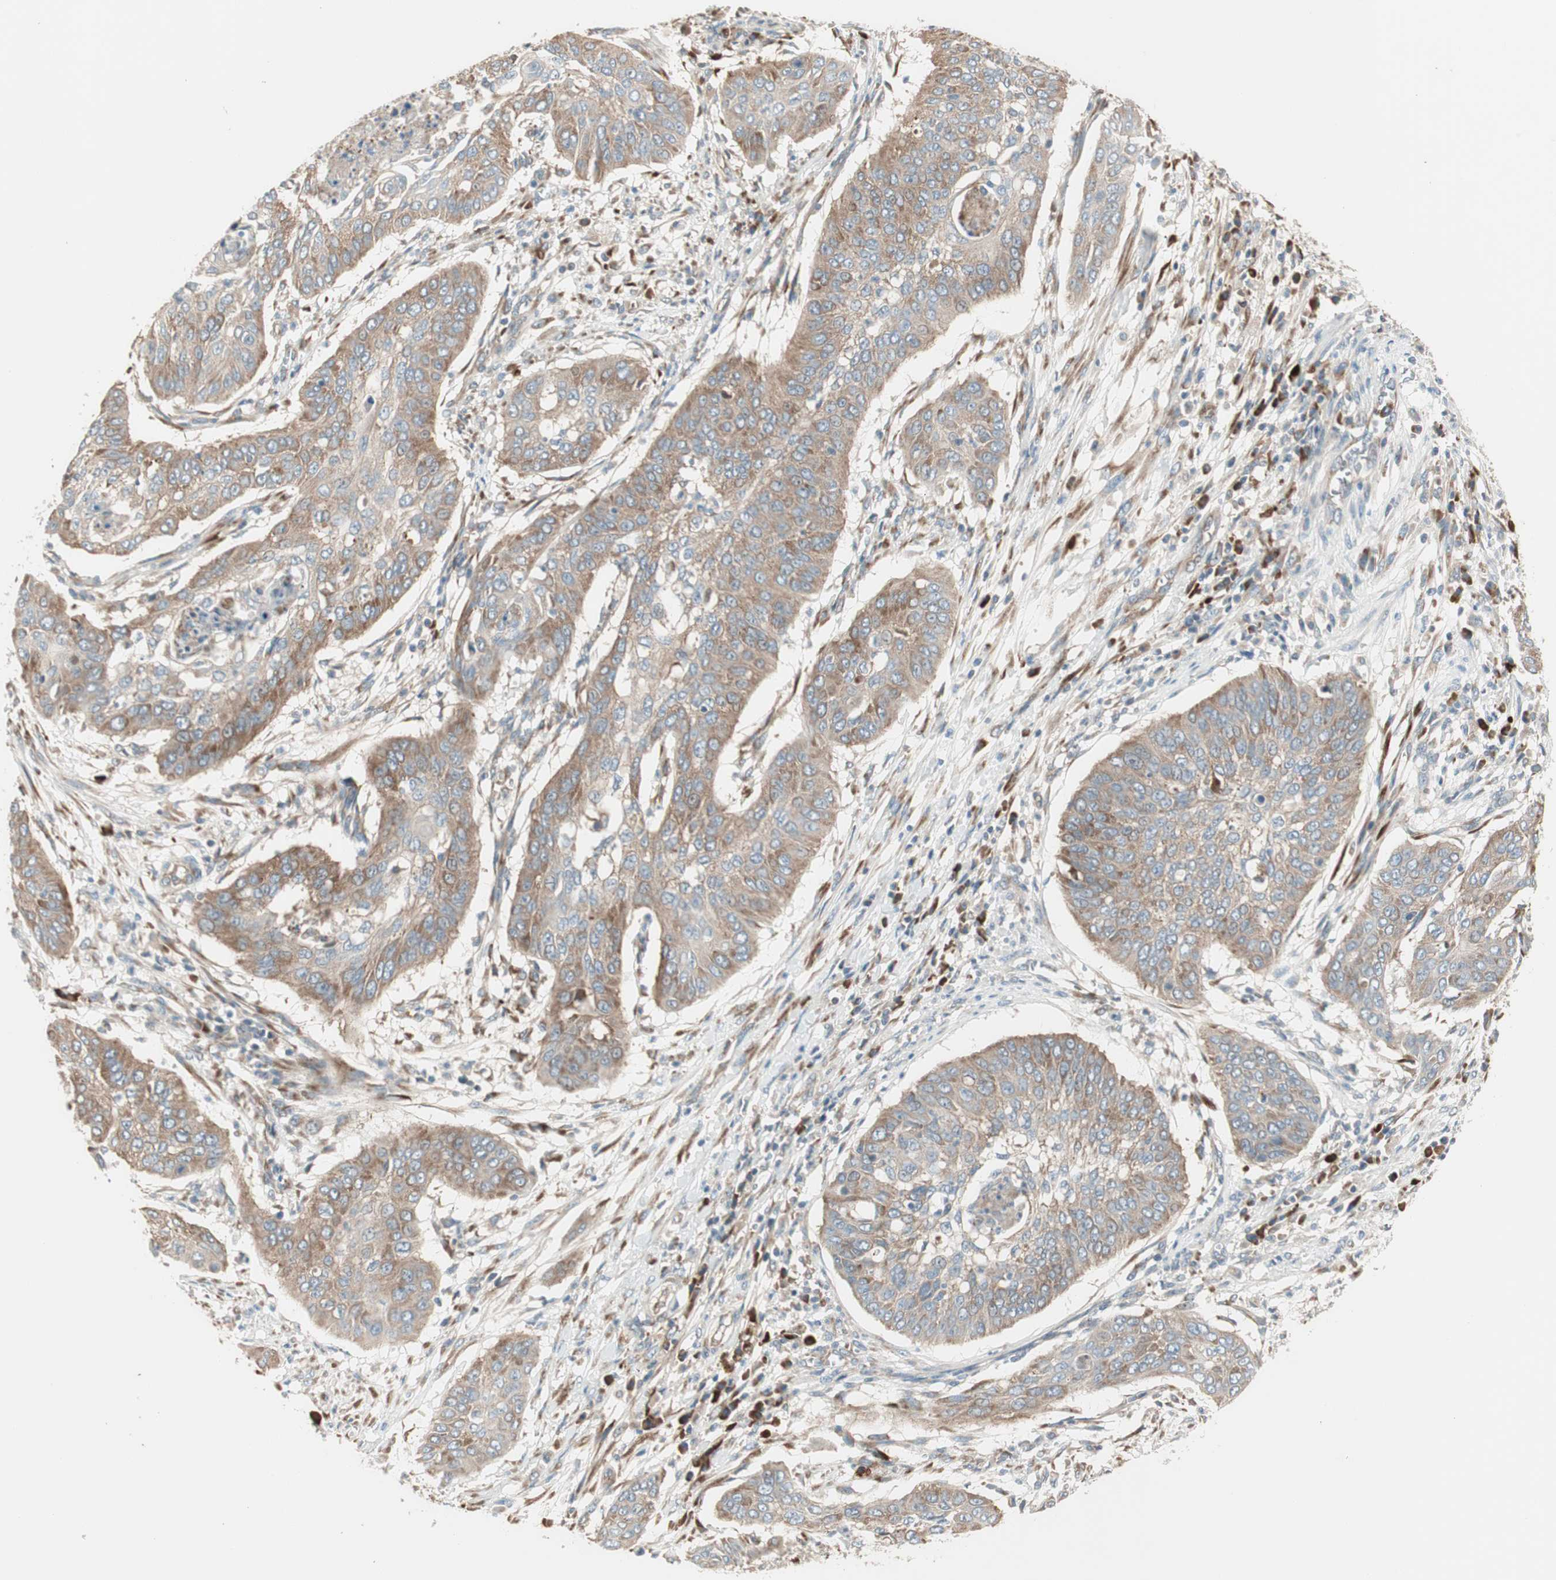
{"staining": {"intensity": "moderate", "quantity": ">75%", "location": "cytoplasmic/membranous"}, "tissue": "cervical cancer", "cell_type": "Tumor cells", "image_type": "cancer", "snomed": [{"axis": "morphology", "description": "Squamous cell carcinoma, NOS"}, {"axis": "topography", "description": "Cervix"}], "caption": "Approximately >75% of tumor cells in cervical cancer (squamous cell carcinoma) demonstrate moderate cytoplasmic/membranous protein positivity as visualized by brown immunohistochemical staining.", "gene": "RPL23", "patient": {"sex": "female", "age": 39}}